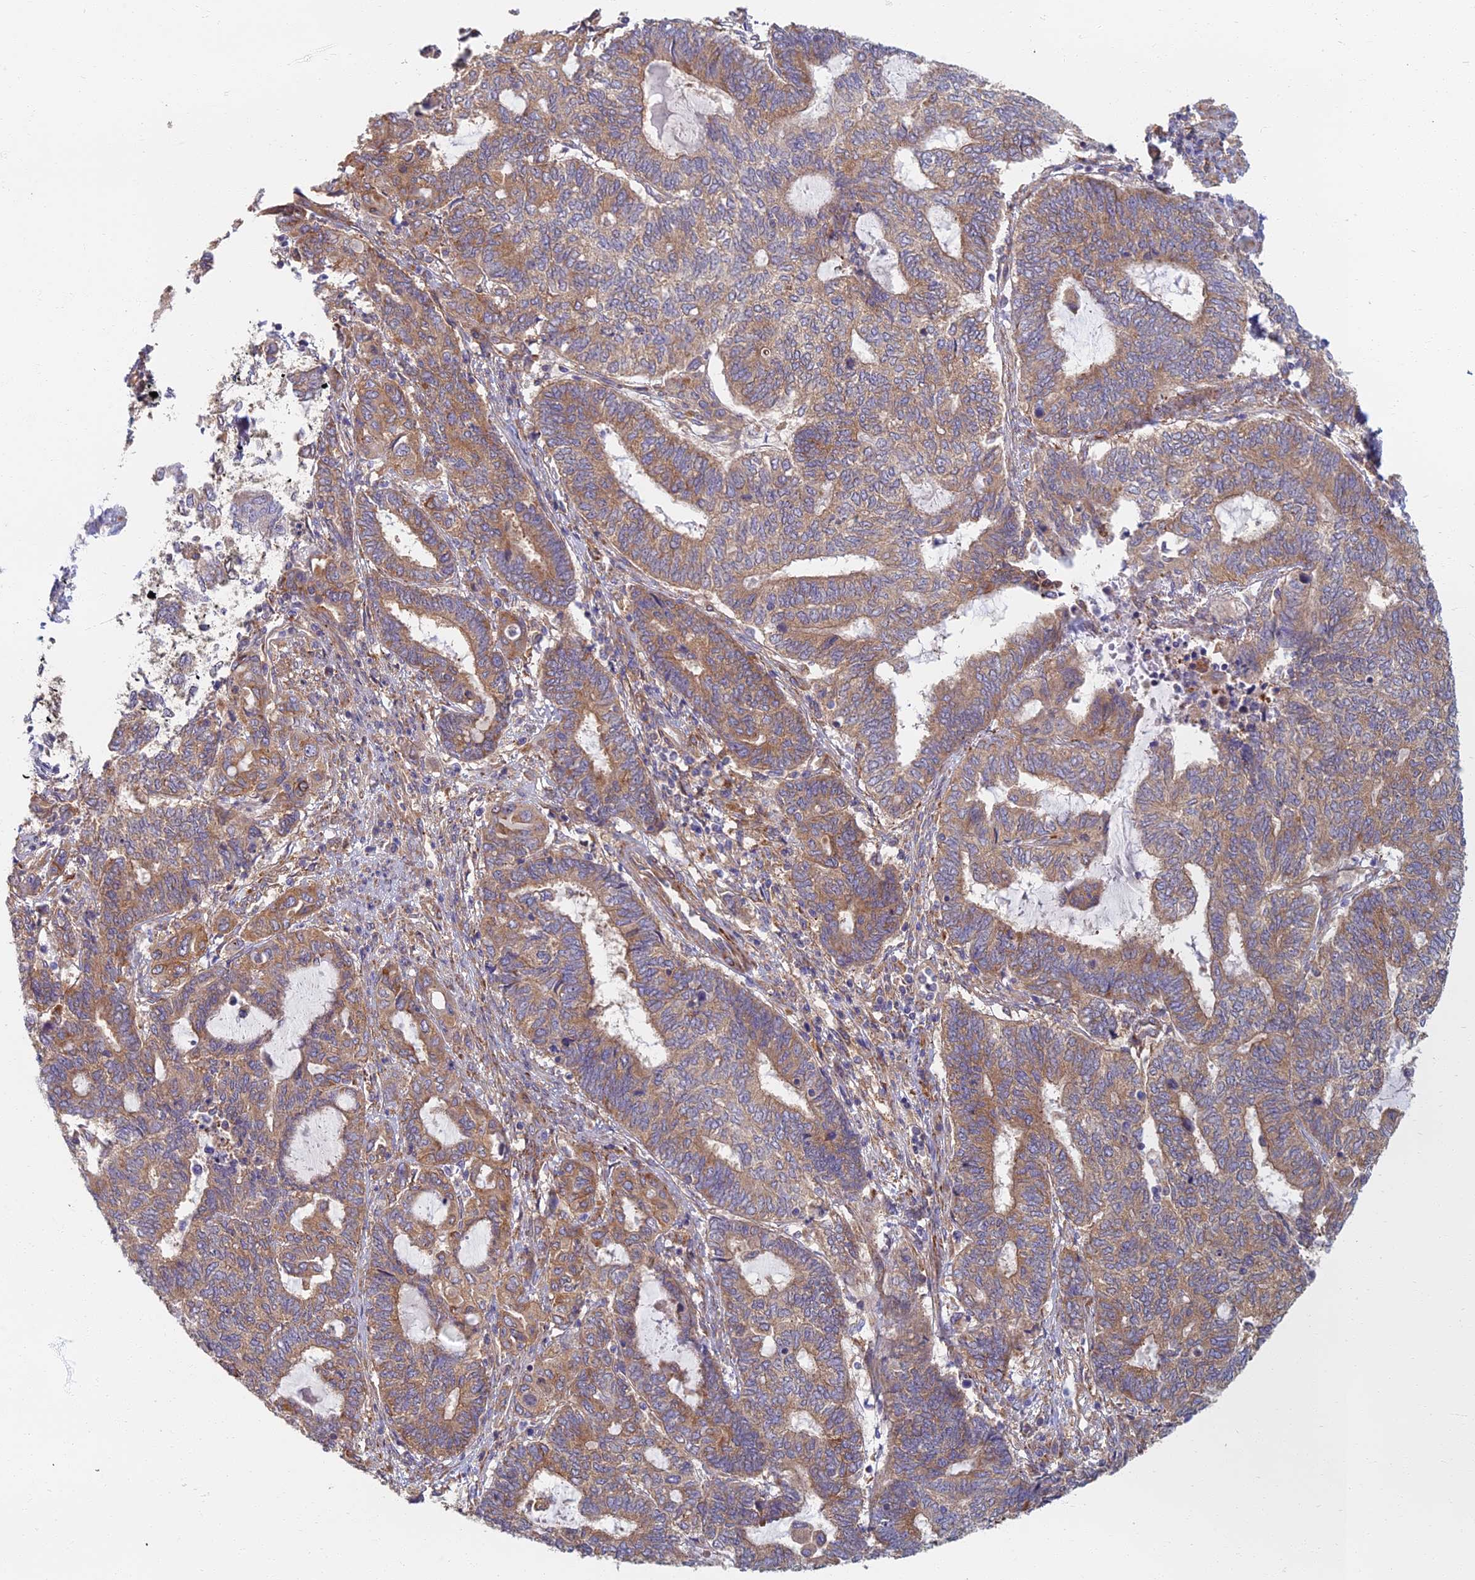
{"staining": {"intensity": "moderate", "quantity": ">75%", "location": "cytoplasmic/membranous"}, "tissue": "endometrial cancer", "cell_type": "Tumor cells", "image_type": "cancer", "snomed": [{"axis": "morphology", "description": "Adenocarcinoma, NOS"}, {"axis": "topography", "description": "Uterus"}, {"axis": "topography", "description": "Endometrium"}], "caption": "Immunohistochemical staining of human endometrial cancer (adenocarcinoma) demonstrates medium levels of moderate cytoplasmic/membranous protein positivity in about >75% of tumor cells. The staining was performed using DAB to visualize the protein expression in brown, while the nuclei were stained in blue with hematoxylin (Magnification: 20x).", "gene": "RBSN", "patient": {"sex": "female", "age": 70}}